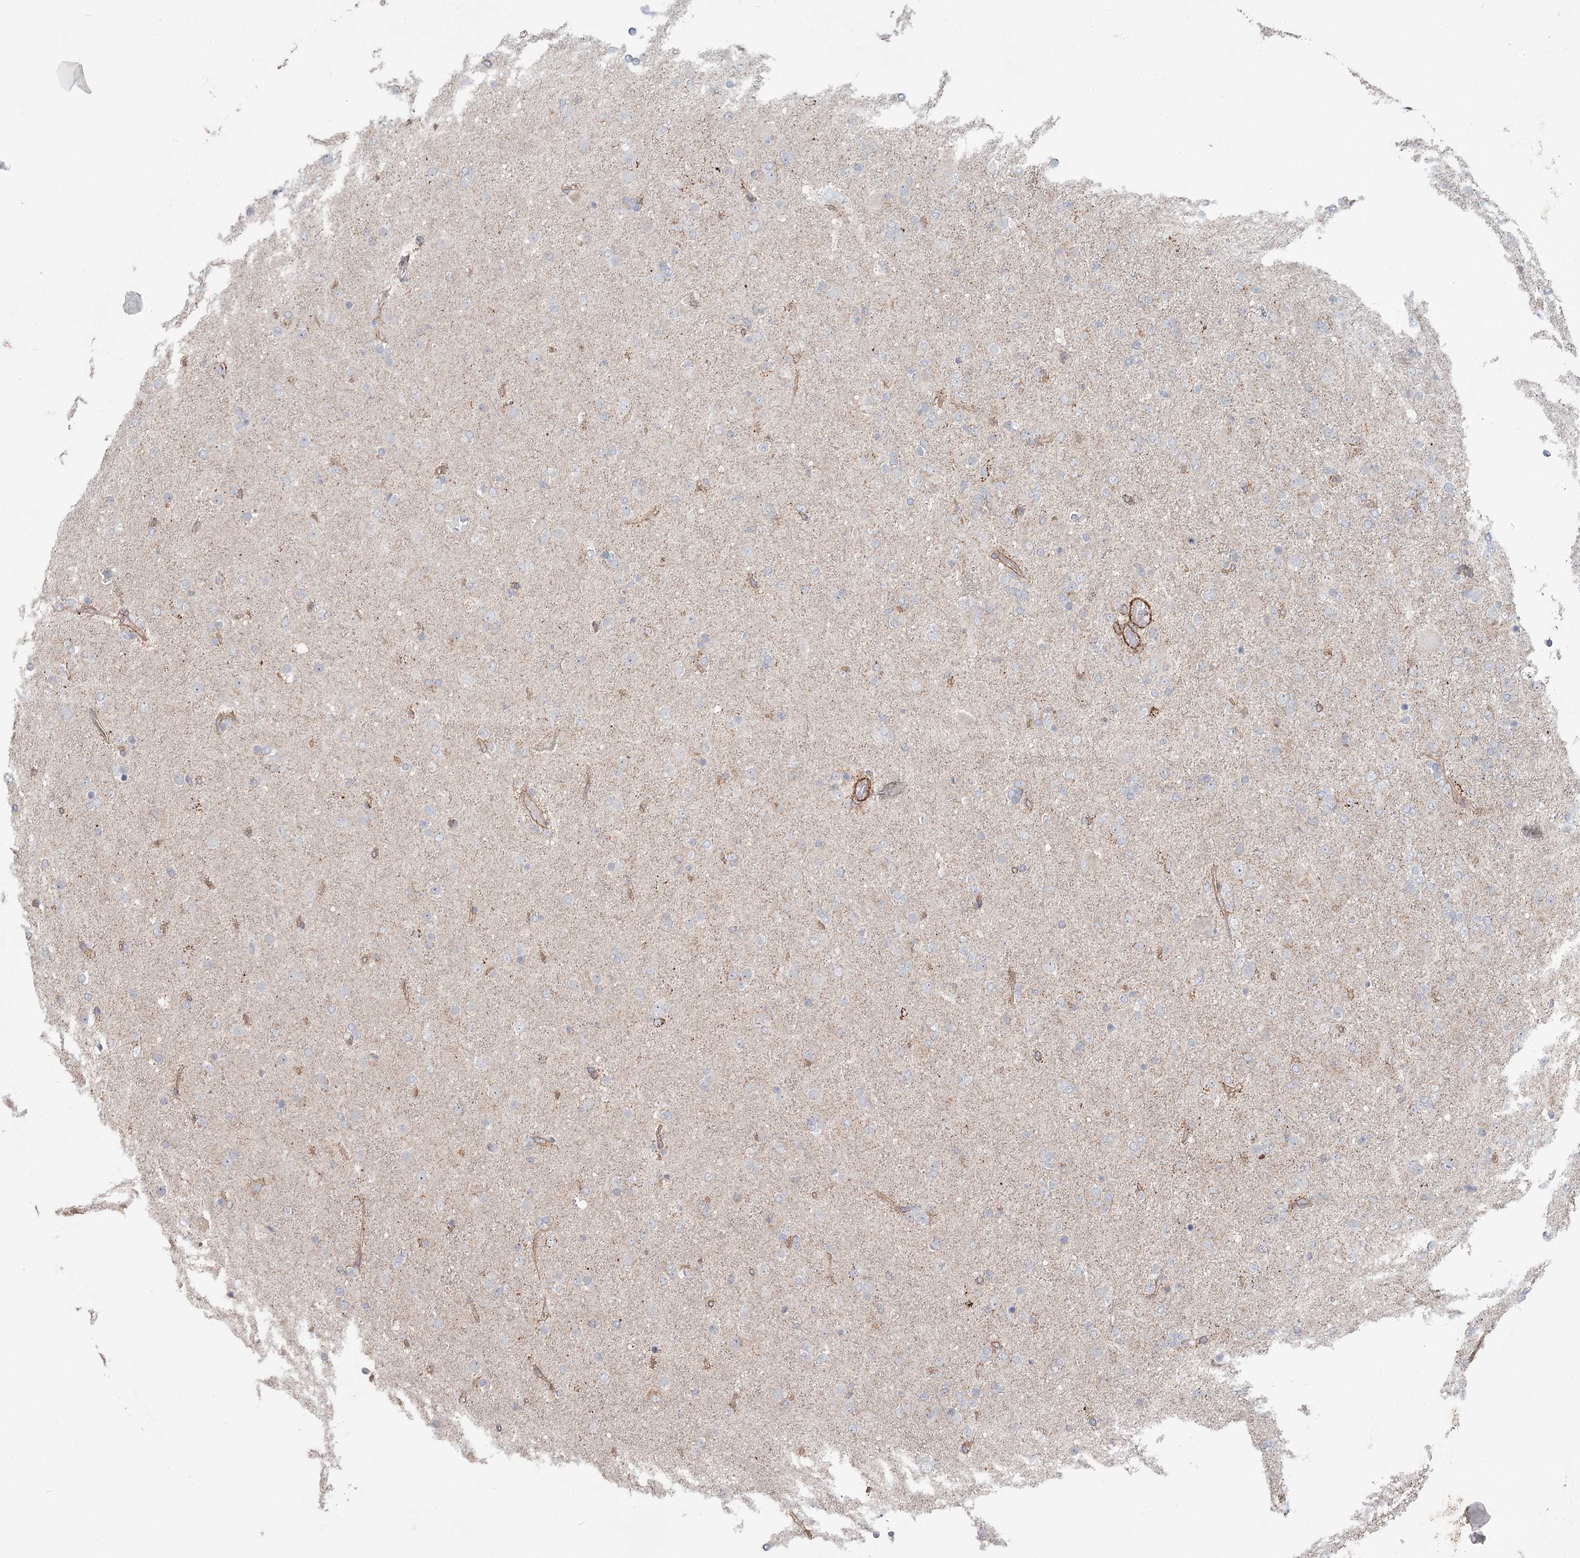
{"staining": {"intensity": "negative", "quantity": "none", "location": "none"}, "tissue": "glioma", "cell_type": "Tumor cells", "image_type": "cancer", "snomed": [{"axis": "morphology", "description": "Glioma, malignant, Low grade"}, {"axis": "topography", "description": "Brain"}], "caption": "Immunohistochemical staining of glioma demonstrates no significant expression in tumor cells.", "gene": "DHRS9", "patient": {"sex": "male", "age": 65}}